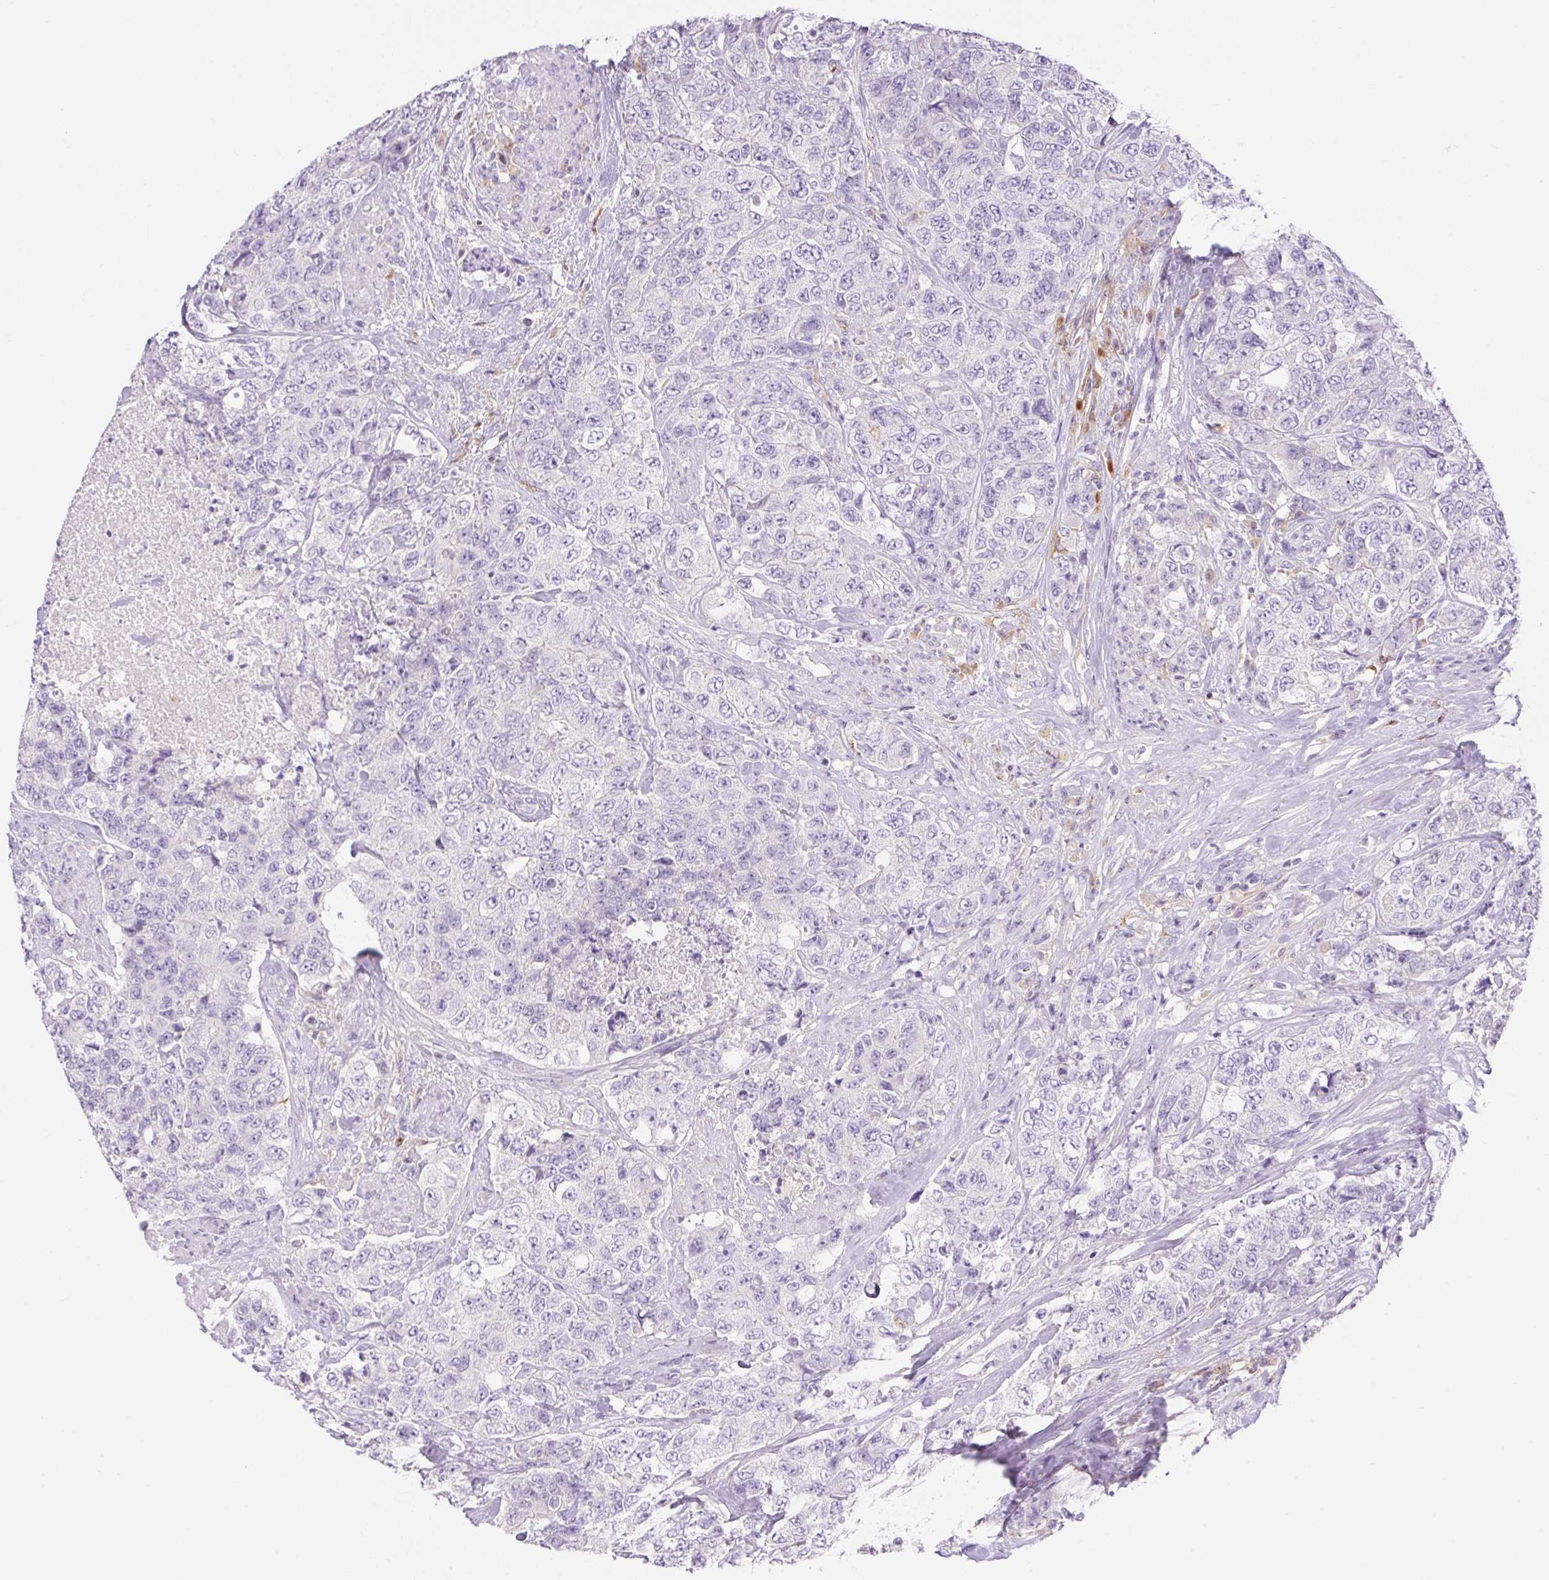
{"staining": {"intensity": "negative", "quantity": "none", "location": "none"}, "tissue": "urothelial cancer", "cell_type": "Tumor cells", "image_type": "cancer", "snomed": [{"axis": "morphology", "description": "Urothelial carcinoma, High grade"}, {"axis": "topography", "description": "Urinary bladder"}], "caption": "This is an immunohistochemistry histopathology image of human urothelial cancer. There is no expression in tumor cells.", "gene": "TDRD15", "patient": {"sex": "female", "age": 78}}